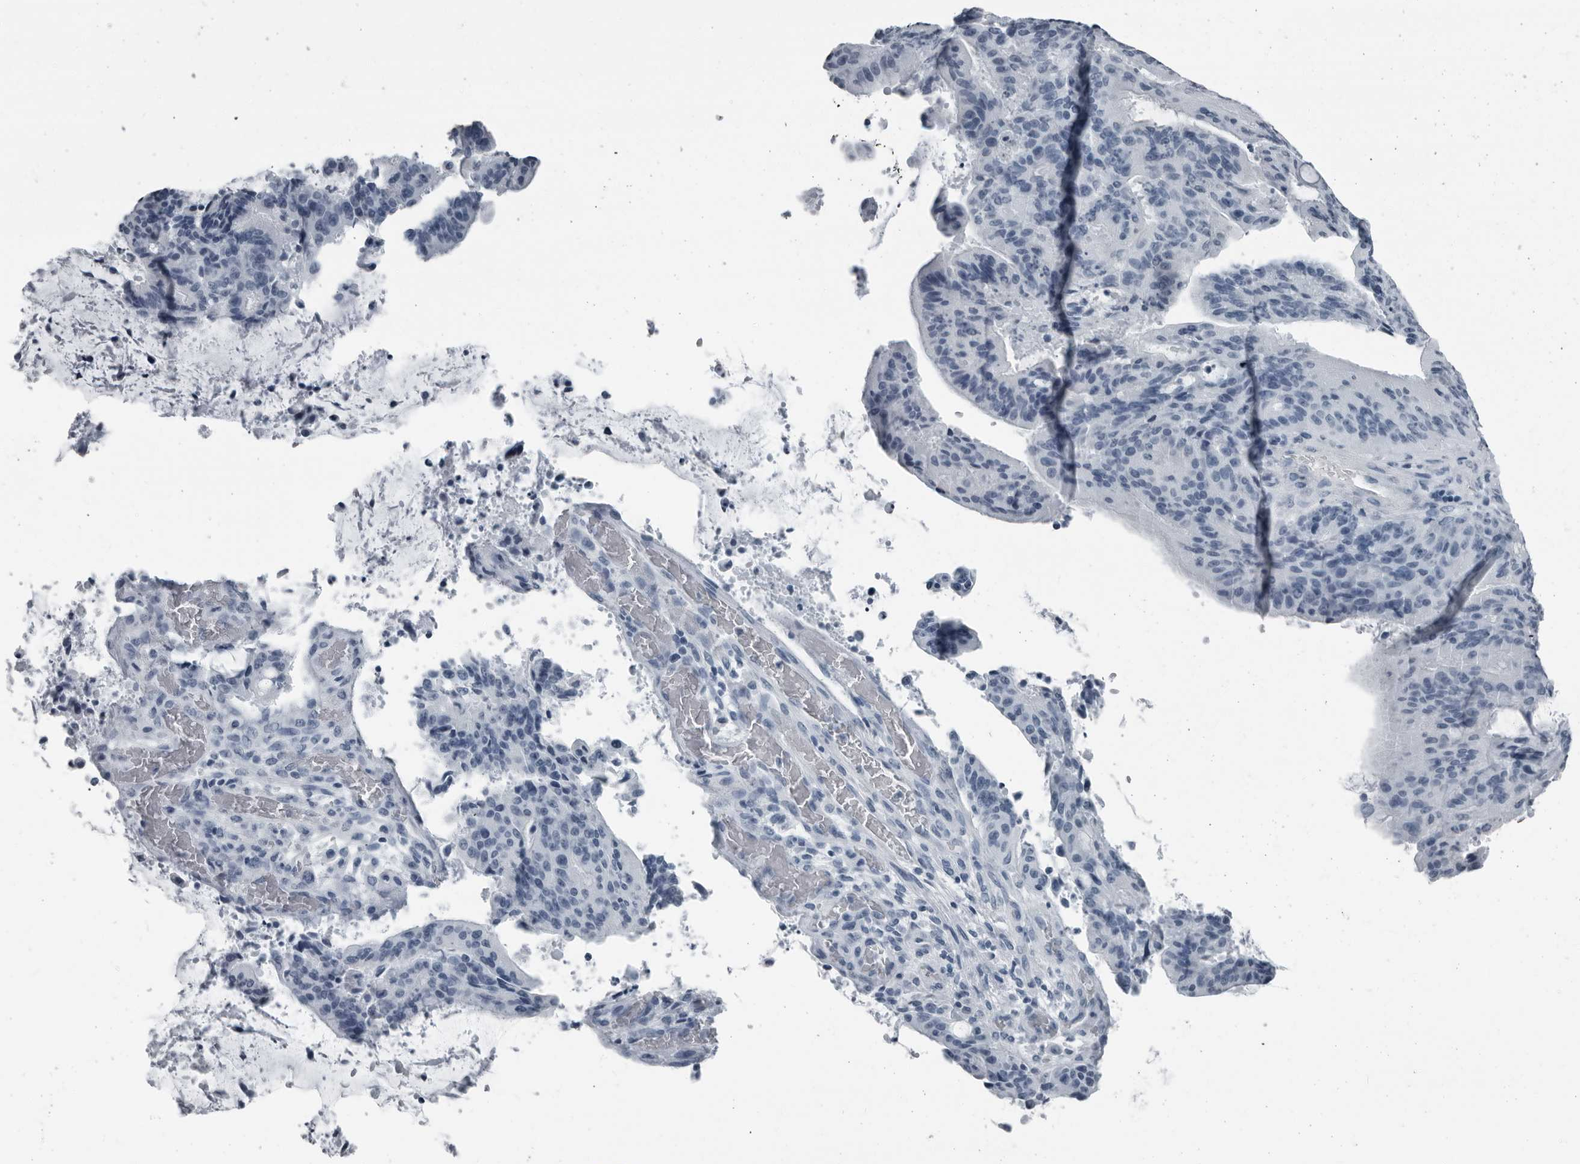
{"staining": {"intensity": "negative", "quantity": "none", "location": "none"}, "tissue": "liver cancer", "cell_type": "Tumor cells", "image_type": "cancer", "snomed": [{"axis": "morphology", "description": "Normal tissue, NOS"}, {"axis": "morphology", "description": "Cholangiocarcinoma"}, {"axis": "topography", "description": "Liver"}, {"axis": "topography", "description": "Peripheral nerve tissue"}], "caption": "This is an immunohistochemistry photomicrograph of liver cholangiocarcinoma. There is no positivity in tumor cells.", "gene": "PRSS1", "patient": {"sex": "female", "age": 73}}